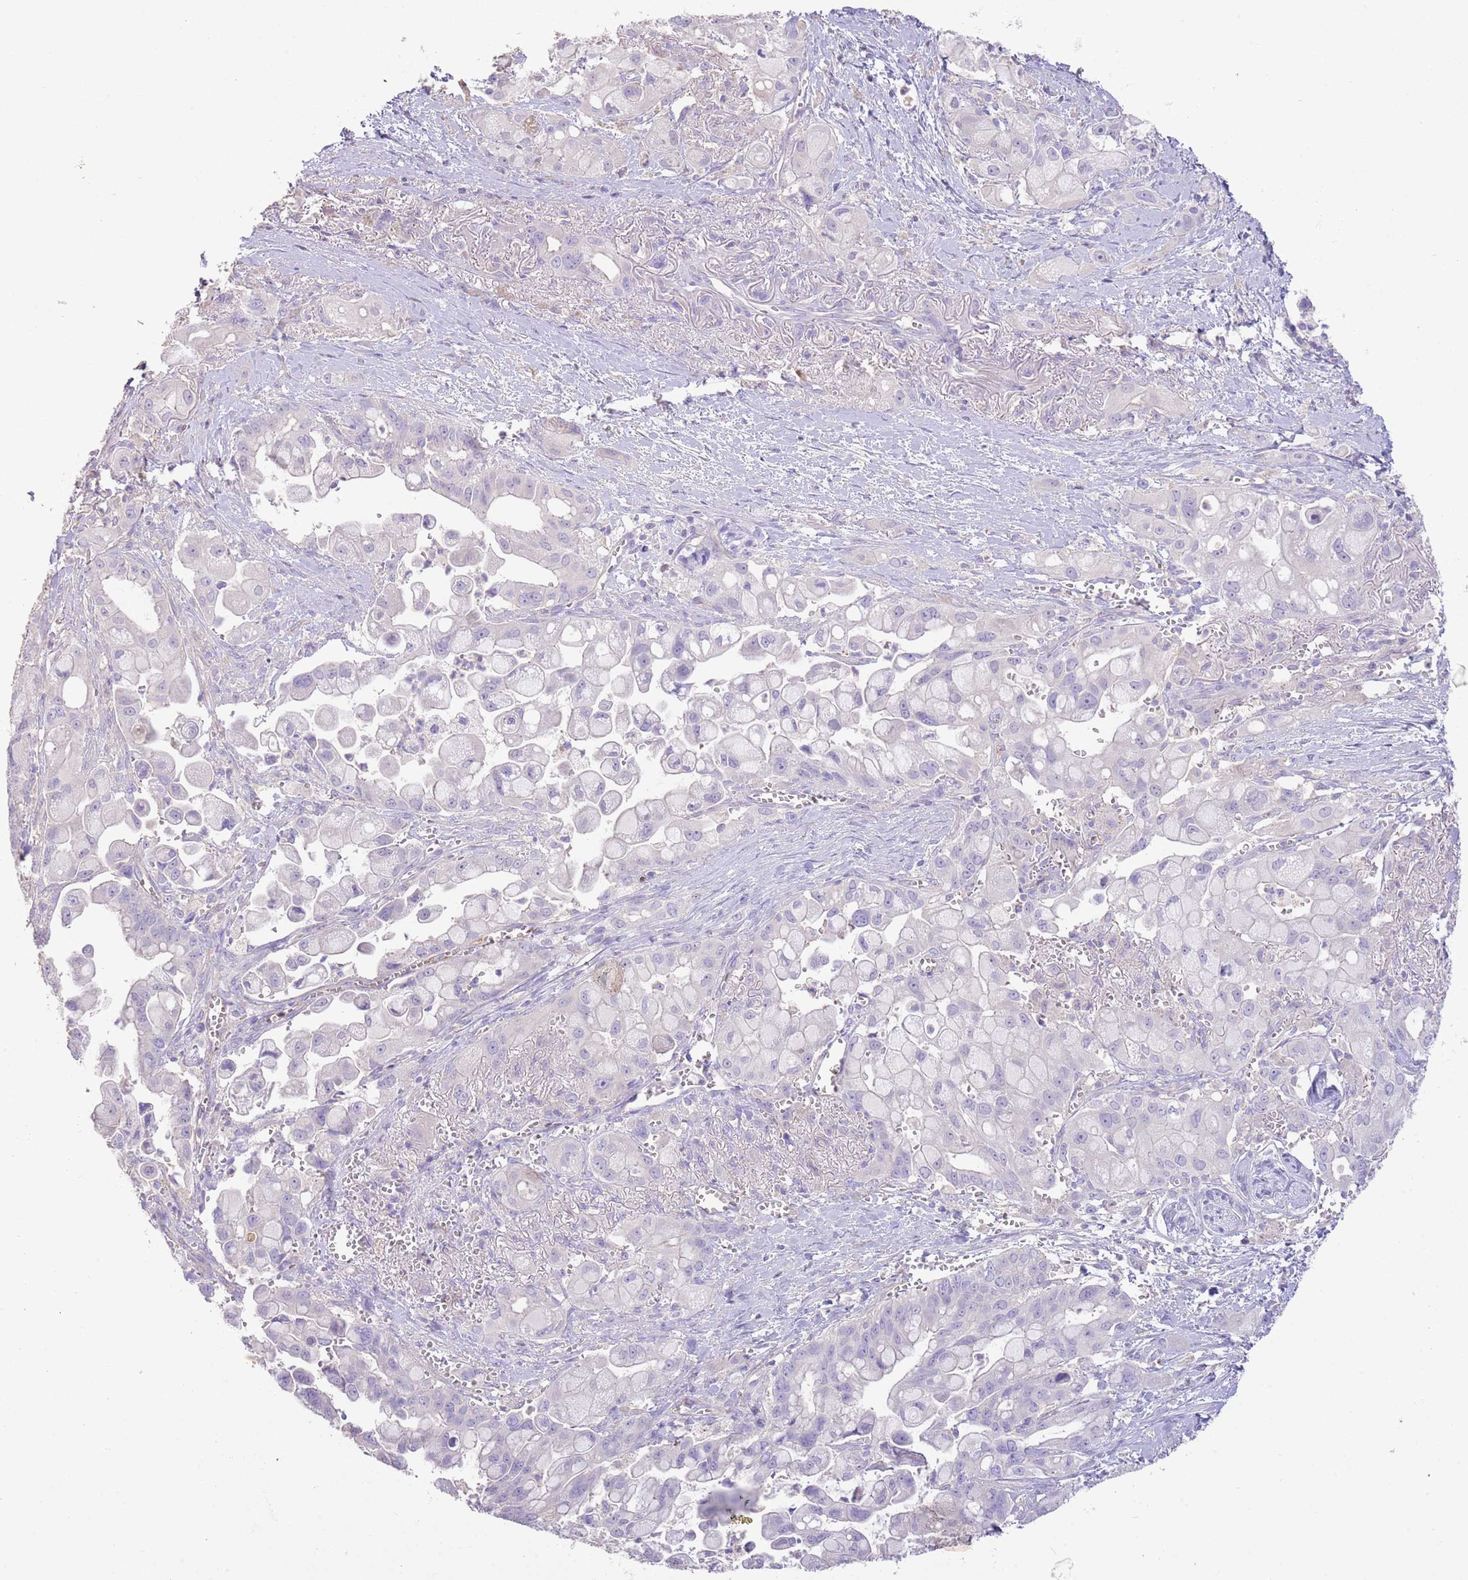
{"staining": {"intensity": "negative", "quantity": "none", "location": "none"}, "tissue": "pancreatic cancer", "cell_type": "Tumor cells", "image_type": "cancer", "snomed": [{"axis": "morphology", "description": "Adenocarcinoma, NOS"}, {"axis": "topography", "description": "Pancreas"}], "caption": "Immunohistochemistry histopathology image of human adenocarcinoma (pancreatic) stained for a protein (brown), which exhibits no expression in tumor cells.", "gene": "SFTPA1", "patient": {"sex": "male", "age": 68}}